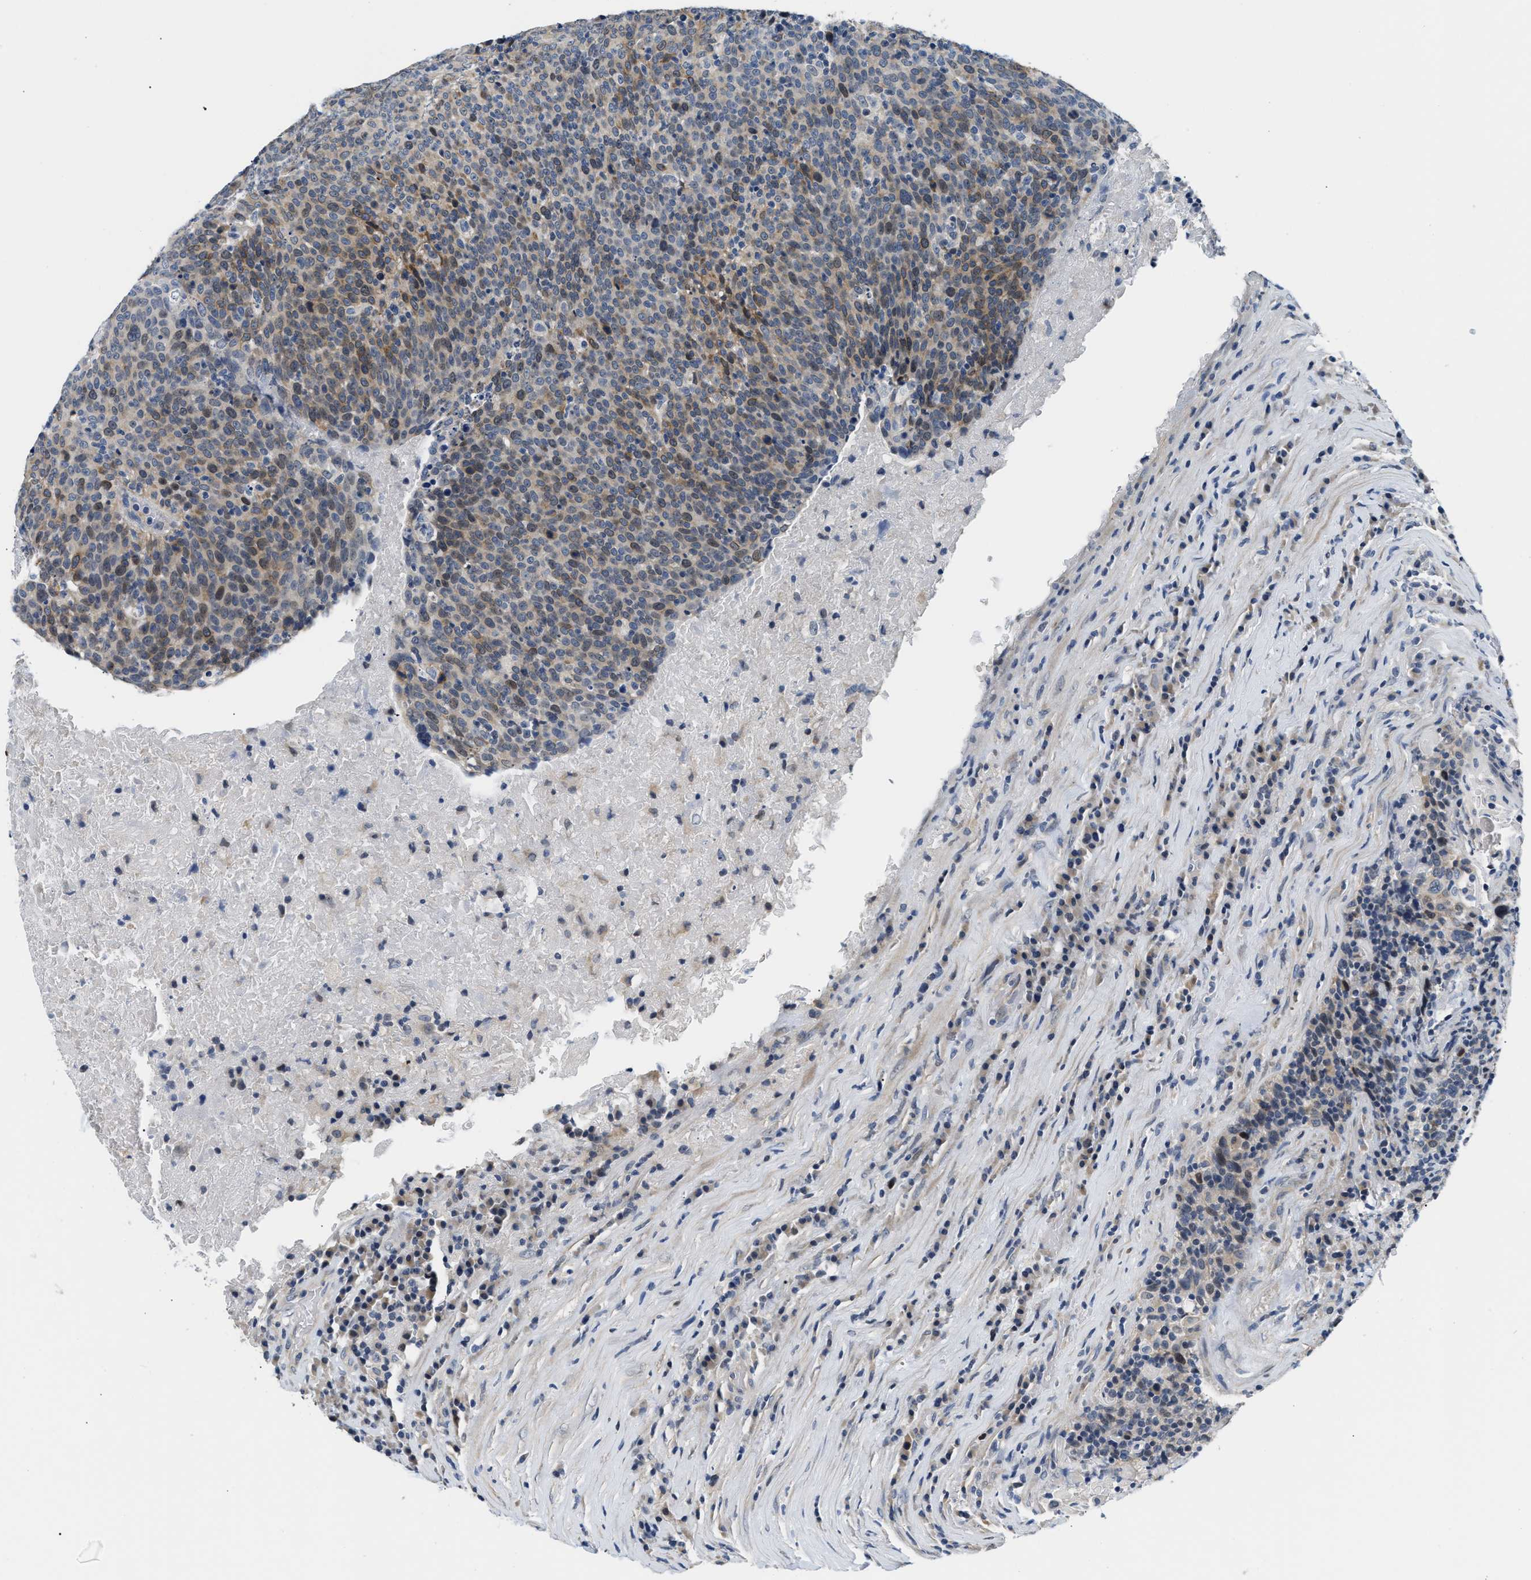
{"staining": {"intensity": "moderate", "quantity": ">75%", "location": "cytoplasmic/membranous"}, "tissue": "head and neck cancer", "cell_type": "Tumor cells", "image_type": "cancer", "snomed": [{"axis": "morphology", "description": "Squamous cell carcinoma, NOS"}, {"axis": "morphology", "description": "Squamous cell carcinoma, metastatic, NOS"}, {"axis": "topography", "description": "Lymph node"}, {"axis": "topography", "description": "Head-Neck"}], "caption": "Immunohistochemistry (IHC) image of neoplastic tissue: head and neck cancer stained using immunohistochemistry (IHC) shows medium levels of moderate protein expression localized specifically in the cytoplasmic/membranous of tumor cells, appearing as a cytoplasmic/membranous brown color.", "gene": "CLGN", "patient": {"sex": "male", "age": 62}}